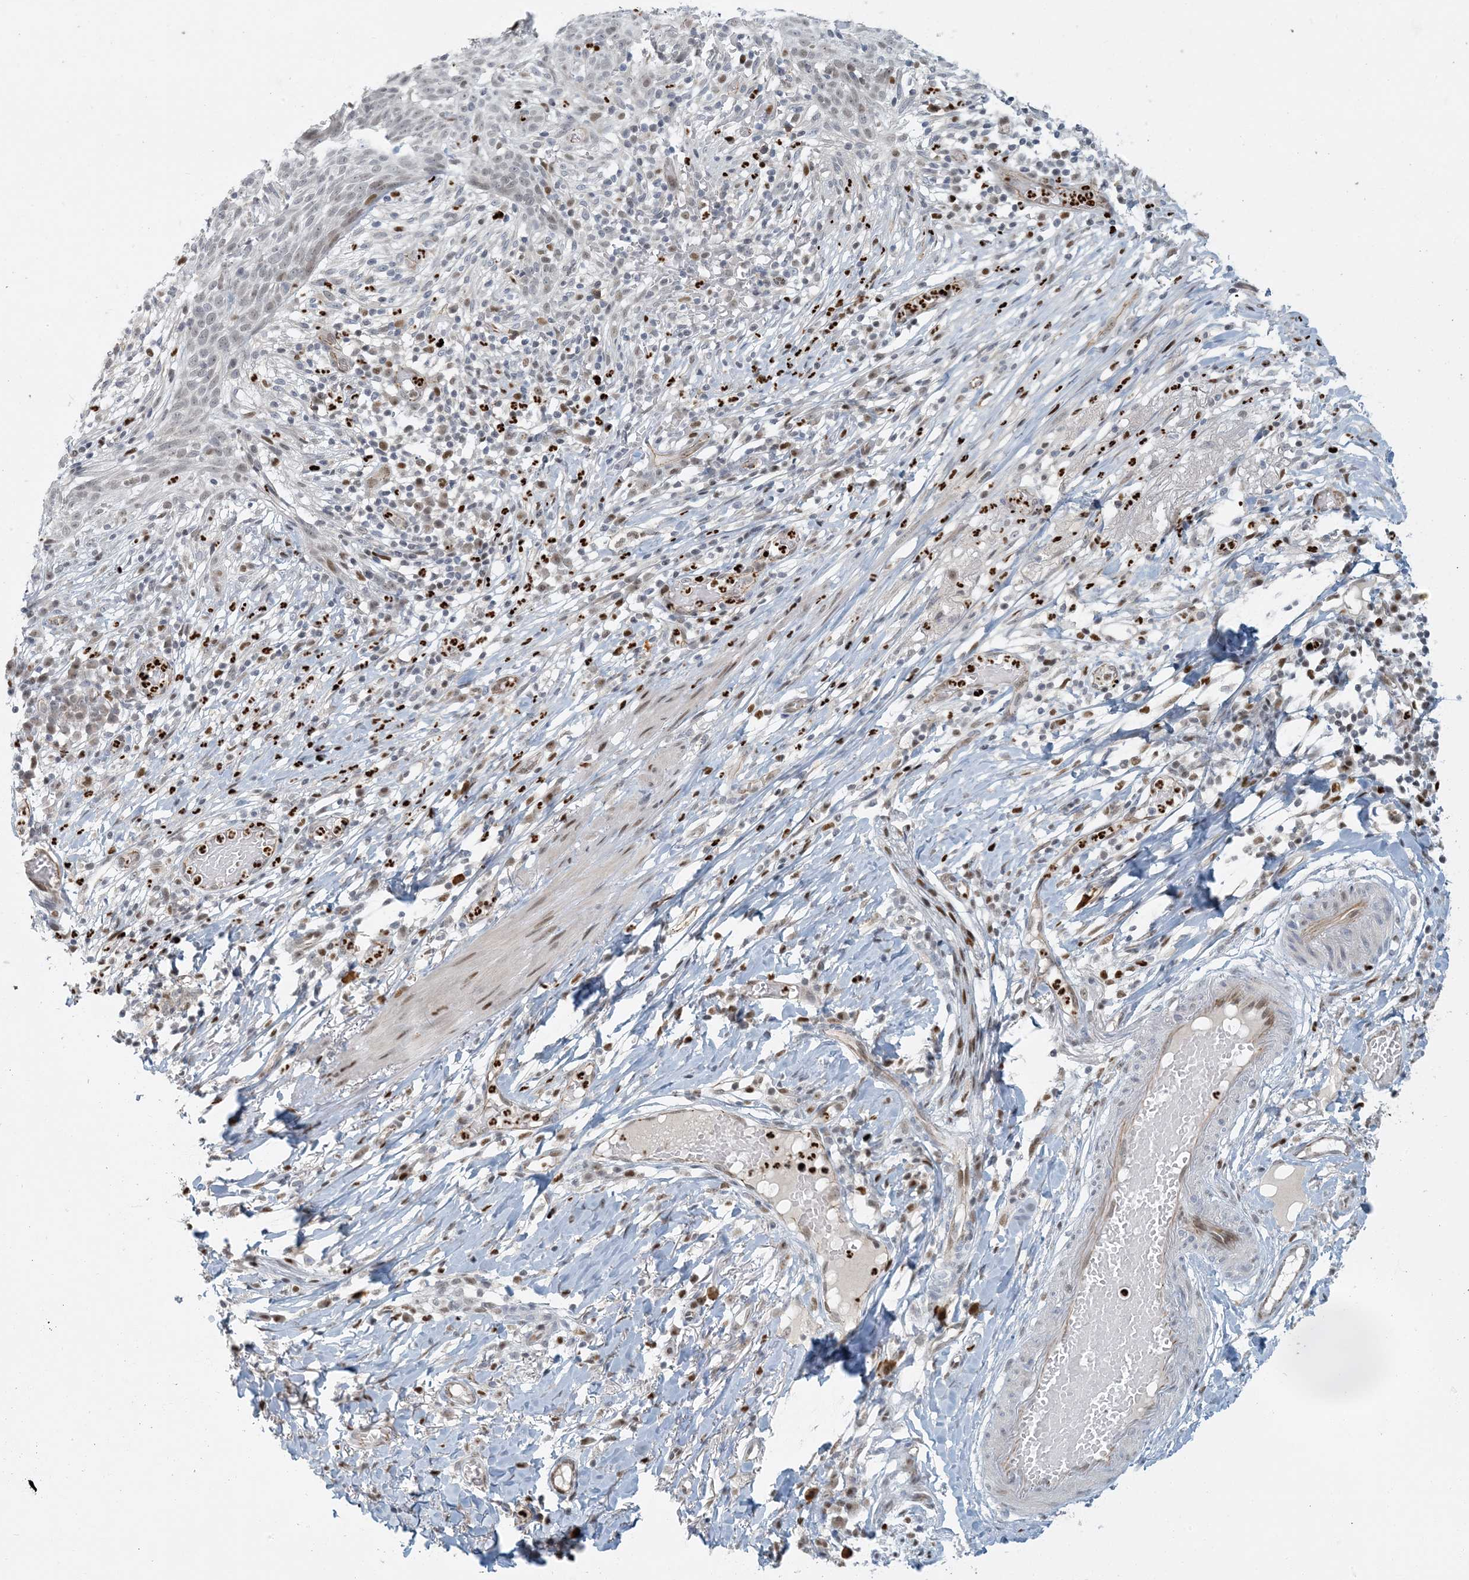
{"staining": {"intensity": "negative", "quantity": "none", "location": "none"}, "tissue": "skin cancer", "cell_type": "Tumor cells", "image_type": "cancer", "snomed": [{"axis": "morphology", "description": "Normal tissue, NOS"}, {"axis": "morphology", "description": "Basal cell carcinoma"}, {"axis": "topography", "description": "Skin"}], "caption": "IHC of human skin cancer reveals no expression in tumor cells.", "gene": "AK9", "patient": {"sex": "male", "age": 64}}